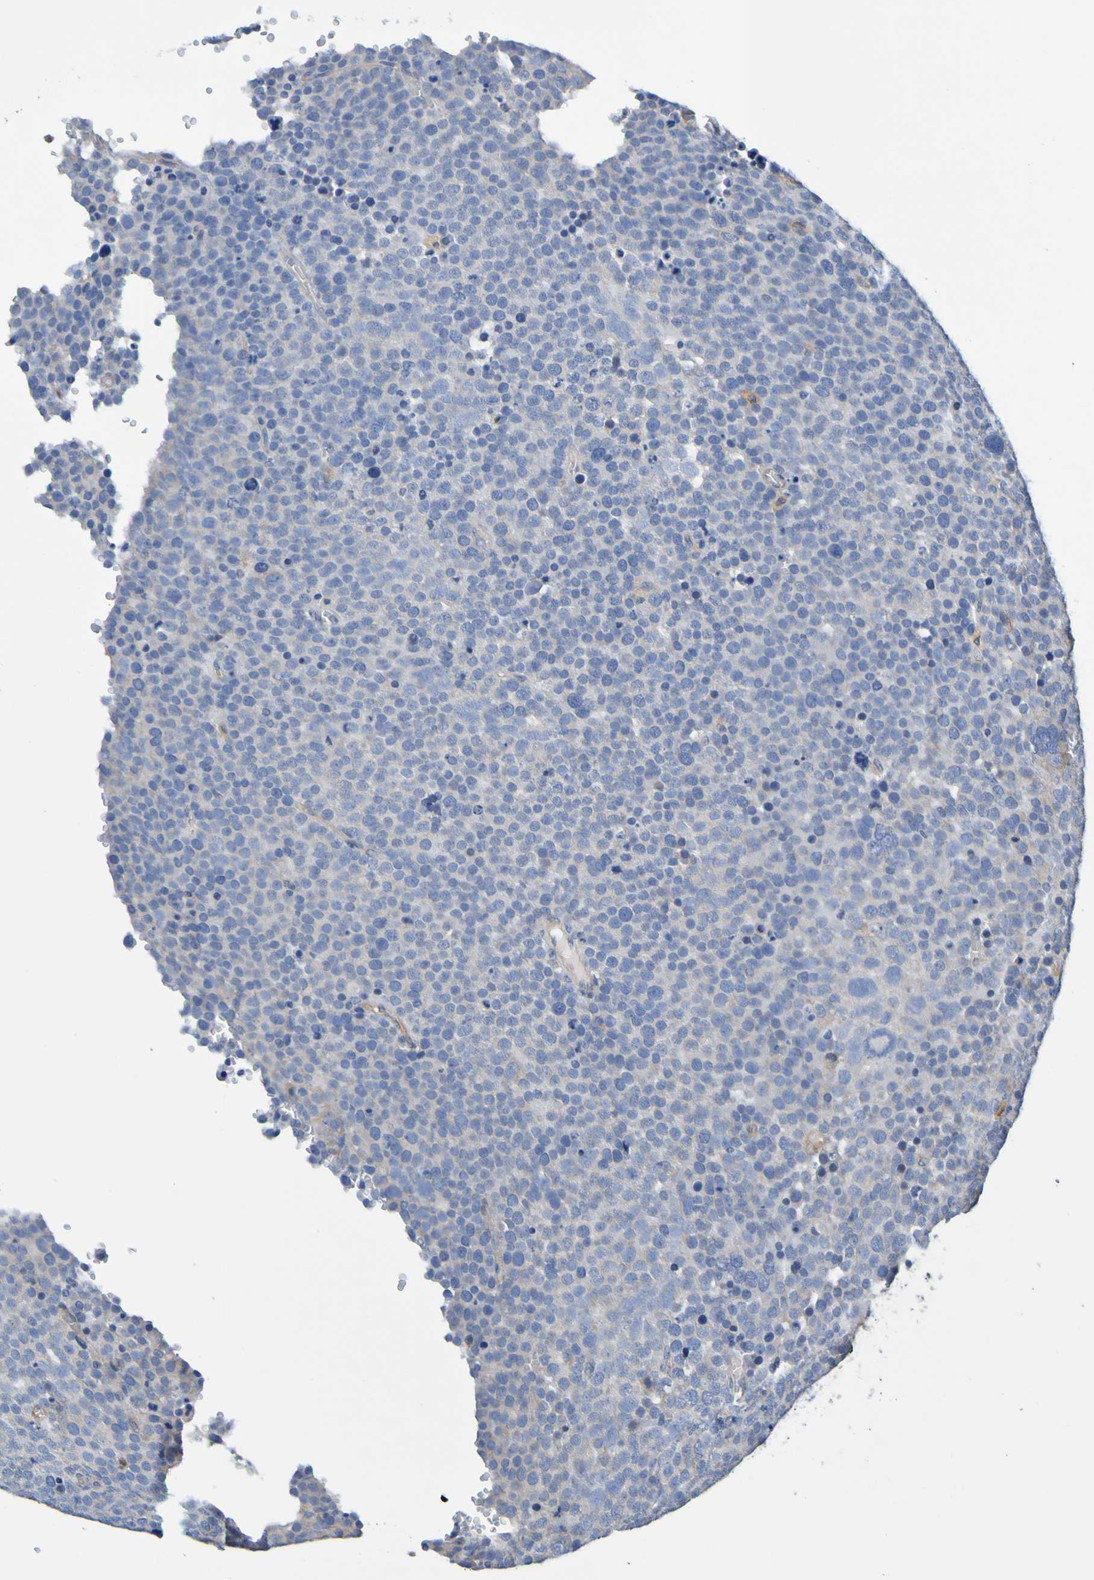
{"staining": {"intensity": "negative", "quantity": "none", "location": "none"}, "tissue": "testis cancer", "cell_type": "Tumor cells", "image_type": "cancer", "snomed": [{"axis": "morphology", "description": "Seminoma, NOS"}, {"axis": "topography", "description": "Testis"}], "caption": "Testis cancer (seminoma) was stained to show a protein in brown. There is no significant positivity in tumor cells.", "gene": "METAP2", "patient": {"sex": "male", "age": 71}}